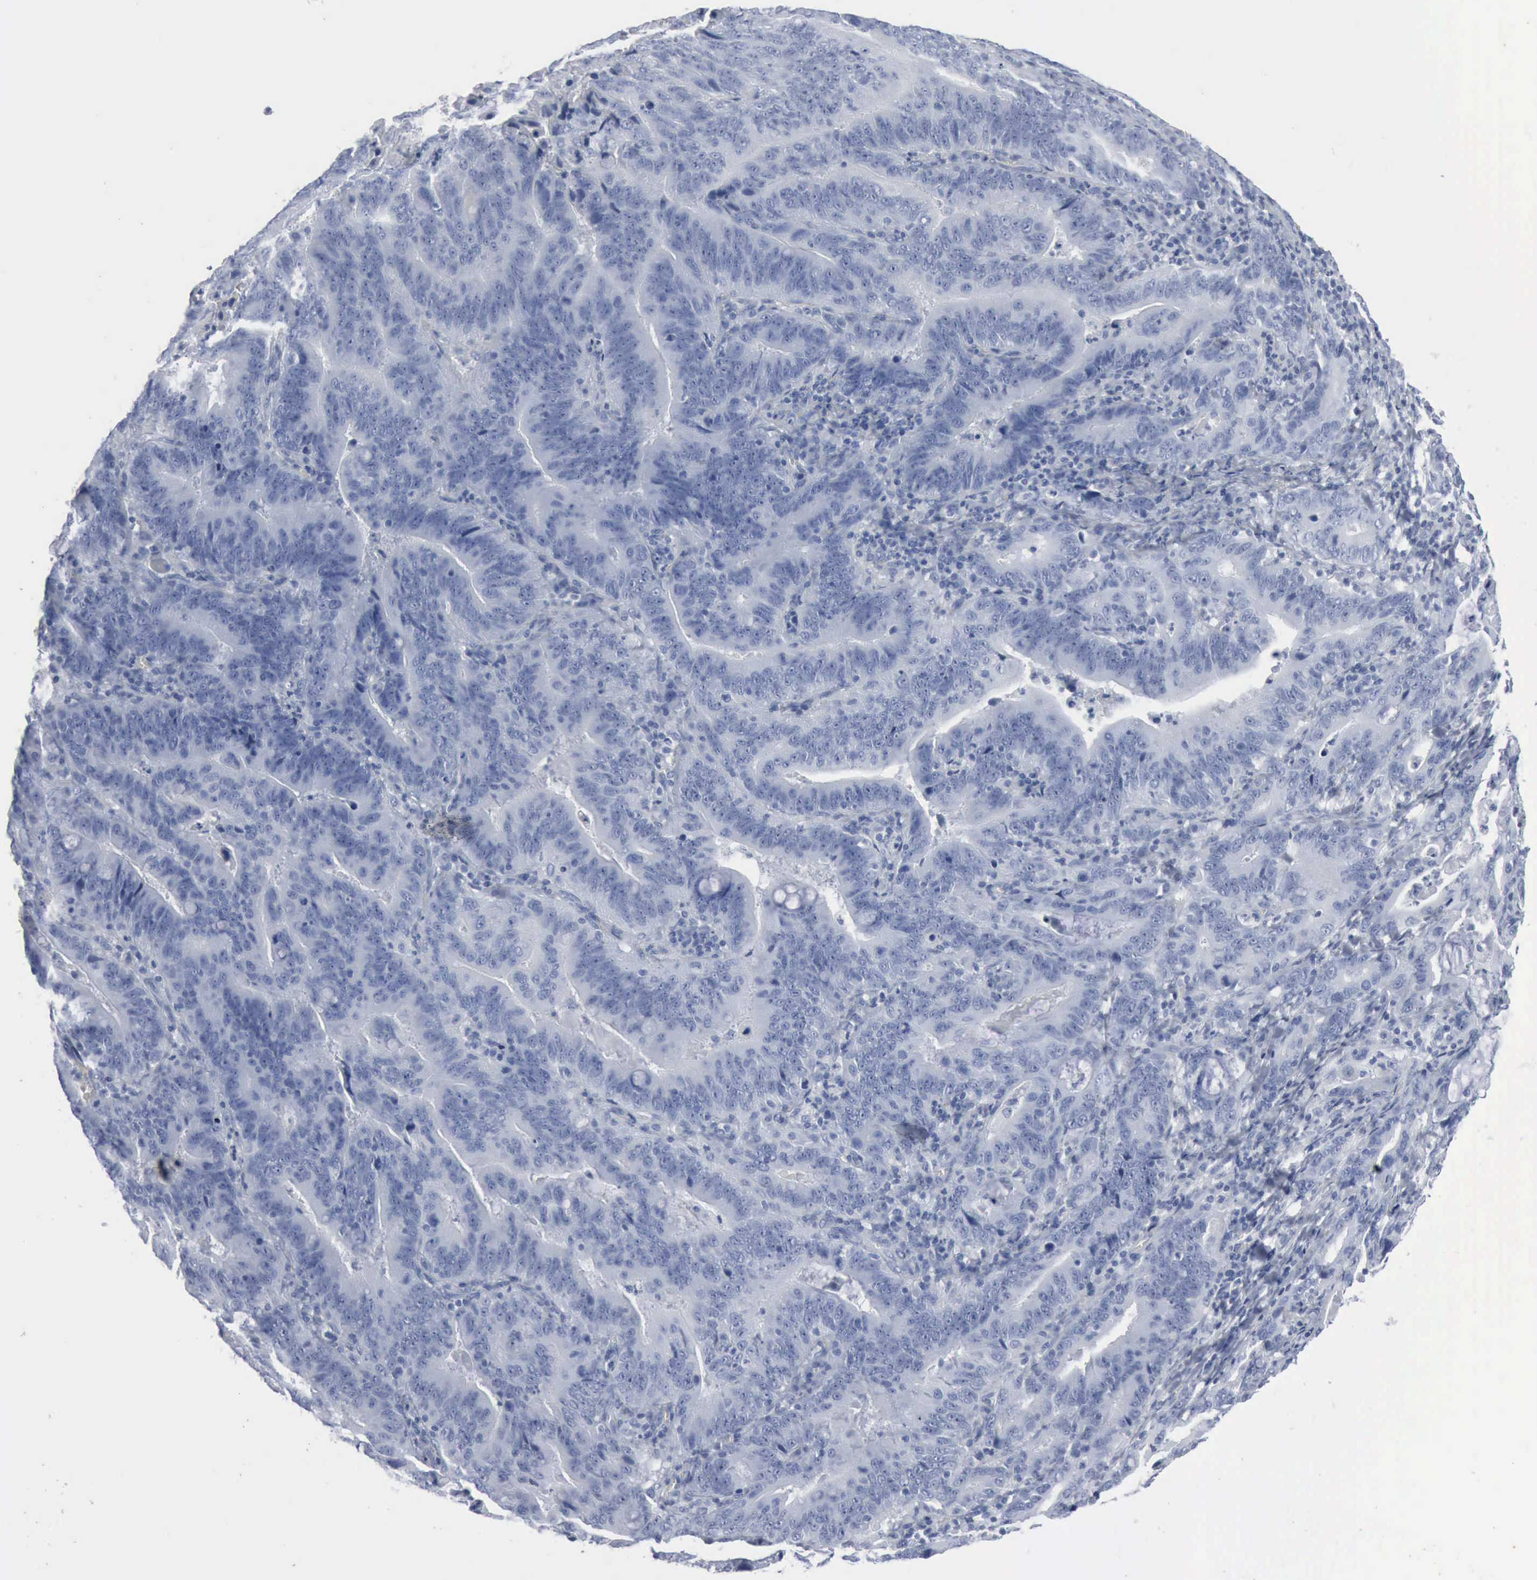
{"staining": {"intensity": "negative", "quantity": "none", "location": "none"}, "tissue": "stomach cancer", "cell_type": "Tumor cells", "image_type": "cancer", "snomed": [{"axis": "morphology", "description": "Adenocarcinoma, NOS"}, {"axis": "topography", "description": "Stomach, upper"}], "caption": "An immunohistochemistry photomicrograph of adenocarcinoma (stomach) is shown. There is no staining in tumor cells of adenocarcinoma (stomach).", "gene": "DMD", "patient": {"sex": "male", "age": 63}}